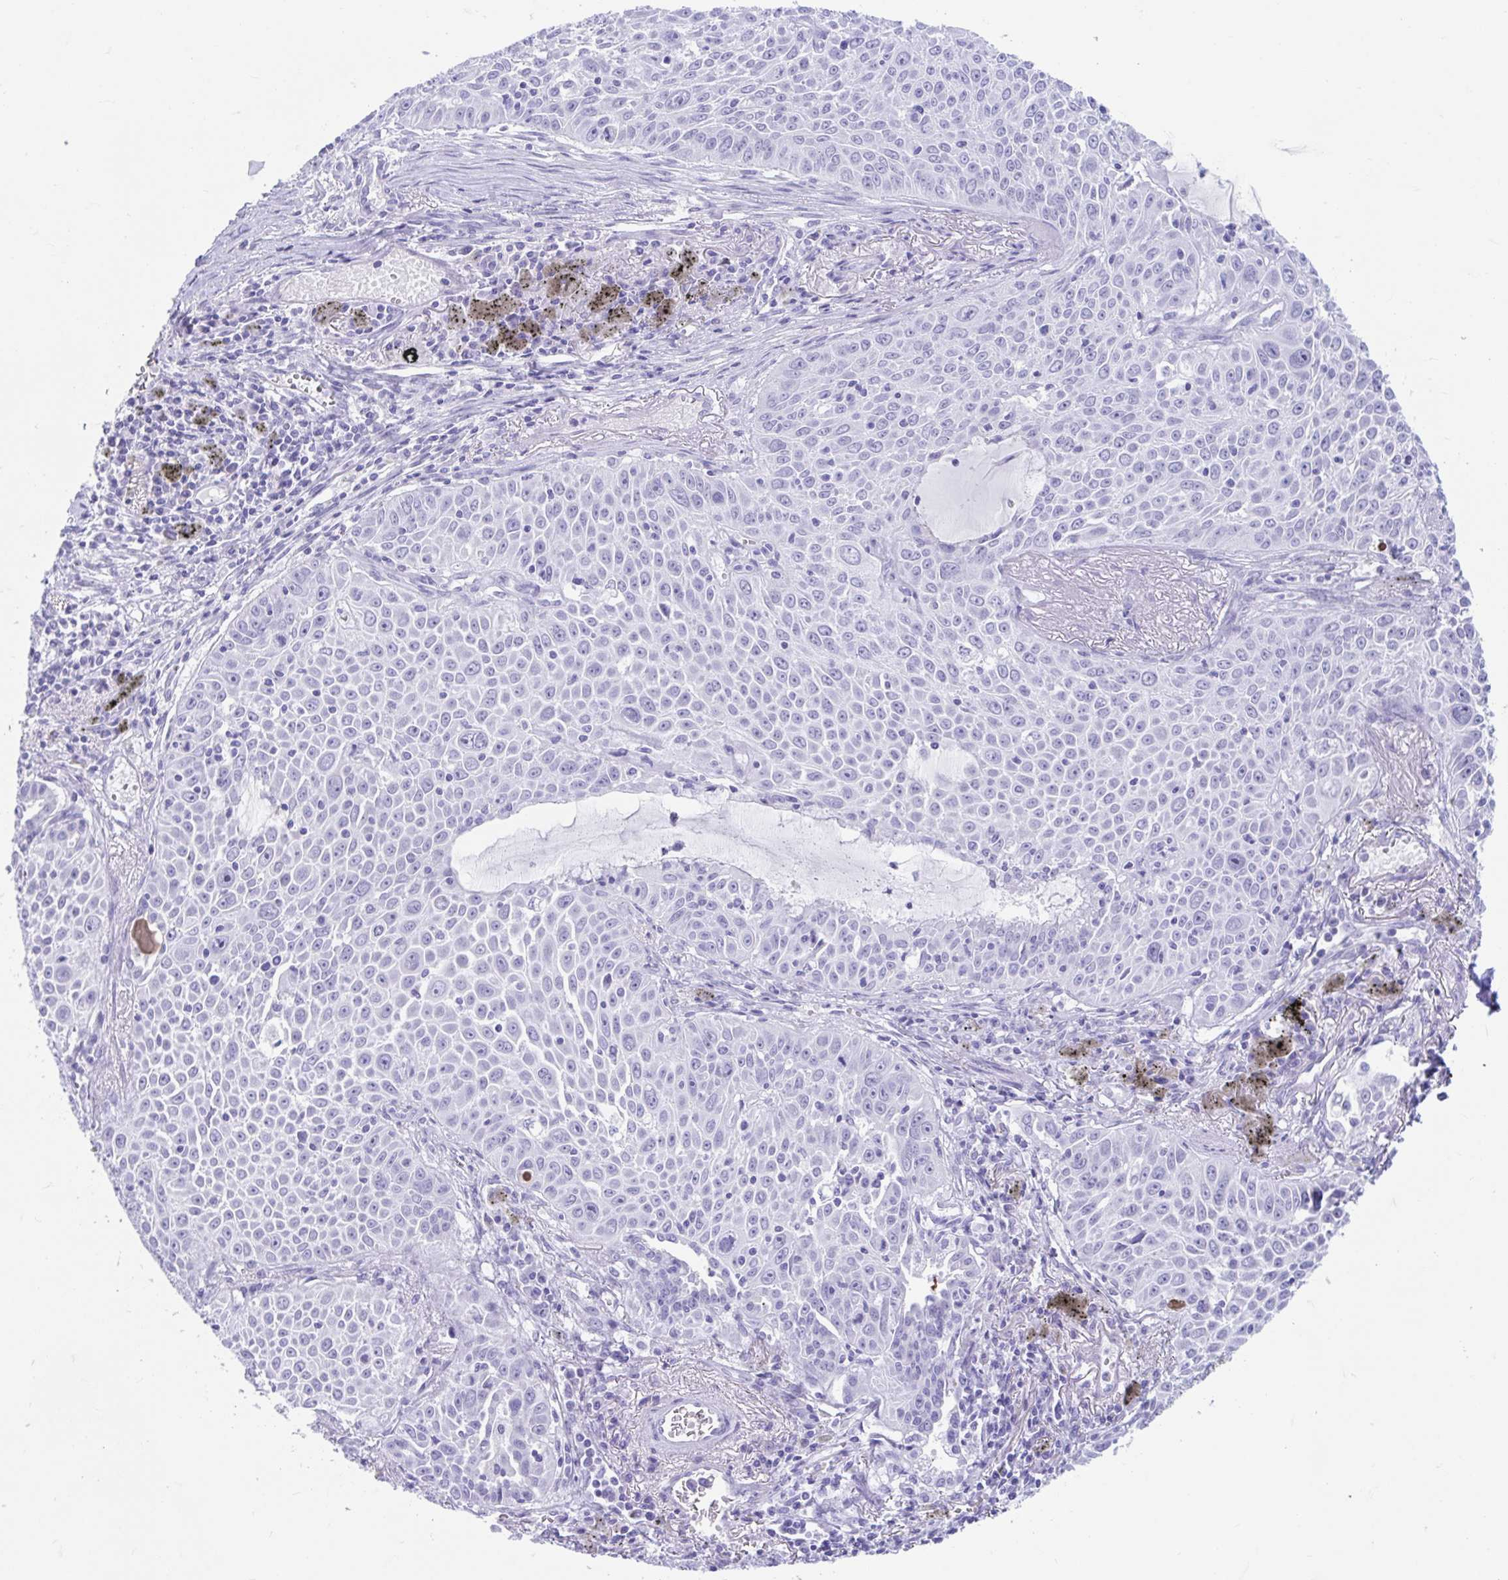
{"staining": {"intensity": "negative", "quantity": "none", "location": "none"}, "tissue": "lung cancer", "cell_type": "Tumor cells", "image_type": "cancer", "snomed": [{"axis": "morphology", "description": "Squamous cell carcinoma, NOS"}, {"axis": "morphology", "description": "Squamous cell carcinoma, metastatic, NOS"}, {"axis": "topography", "description": "Lymph node"}, {"axis": "topography", "description": "Lung"}], "caption": "IHC micrograph of neoplastic tissue: human squamous cell carcinoma (lung) stained with DAB demonstrates no significant protein staining in tumor cells.", "gene": "TMEM35A", "patient": {"sex": "female", "age": 62}}